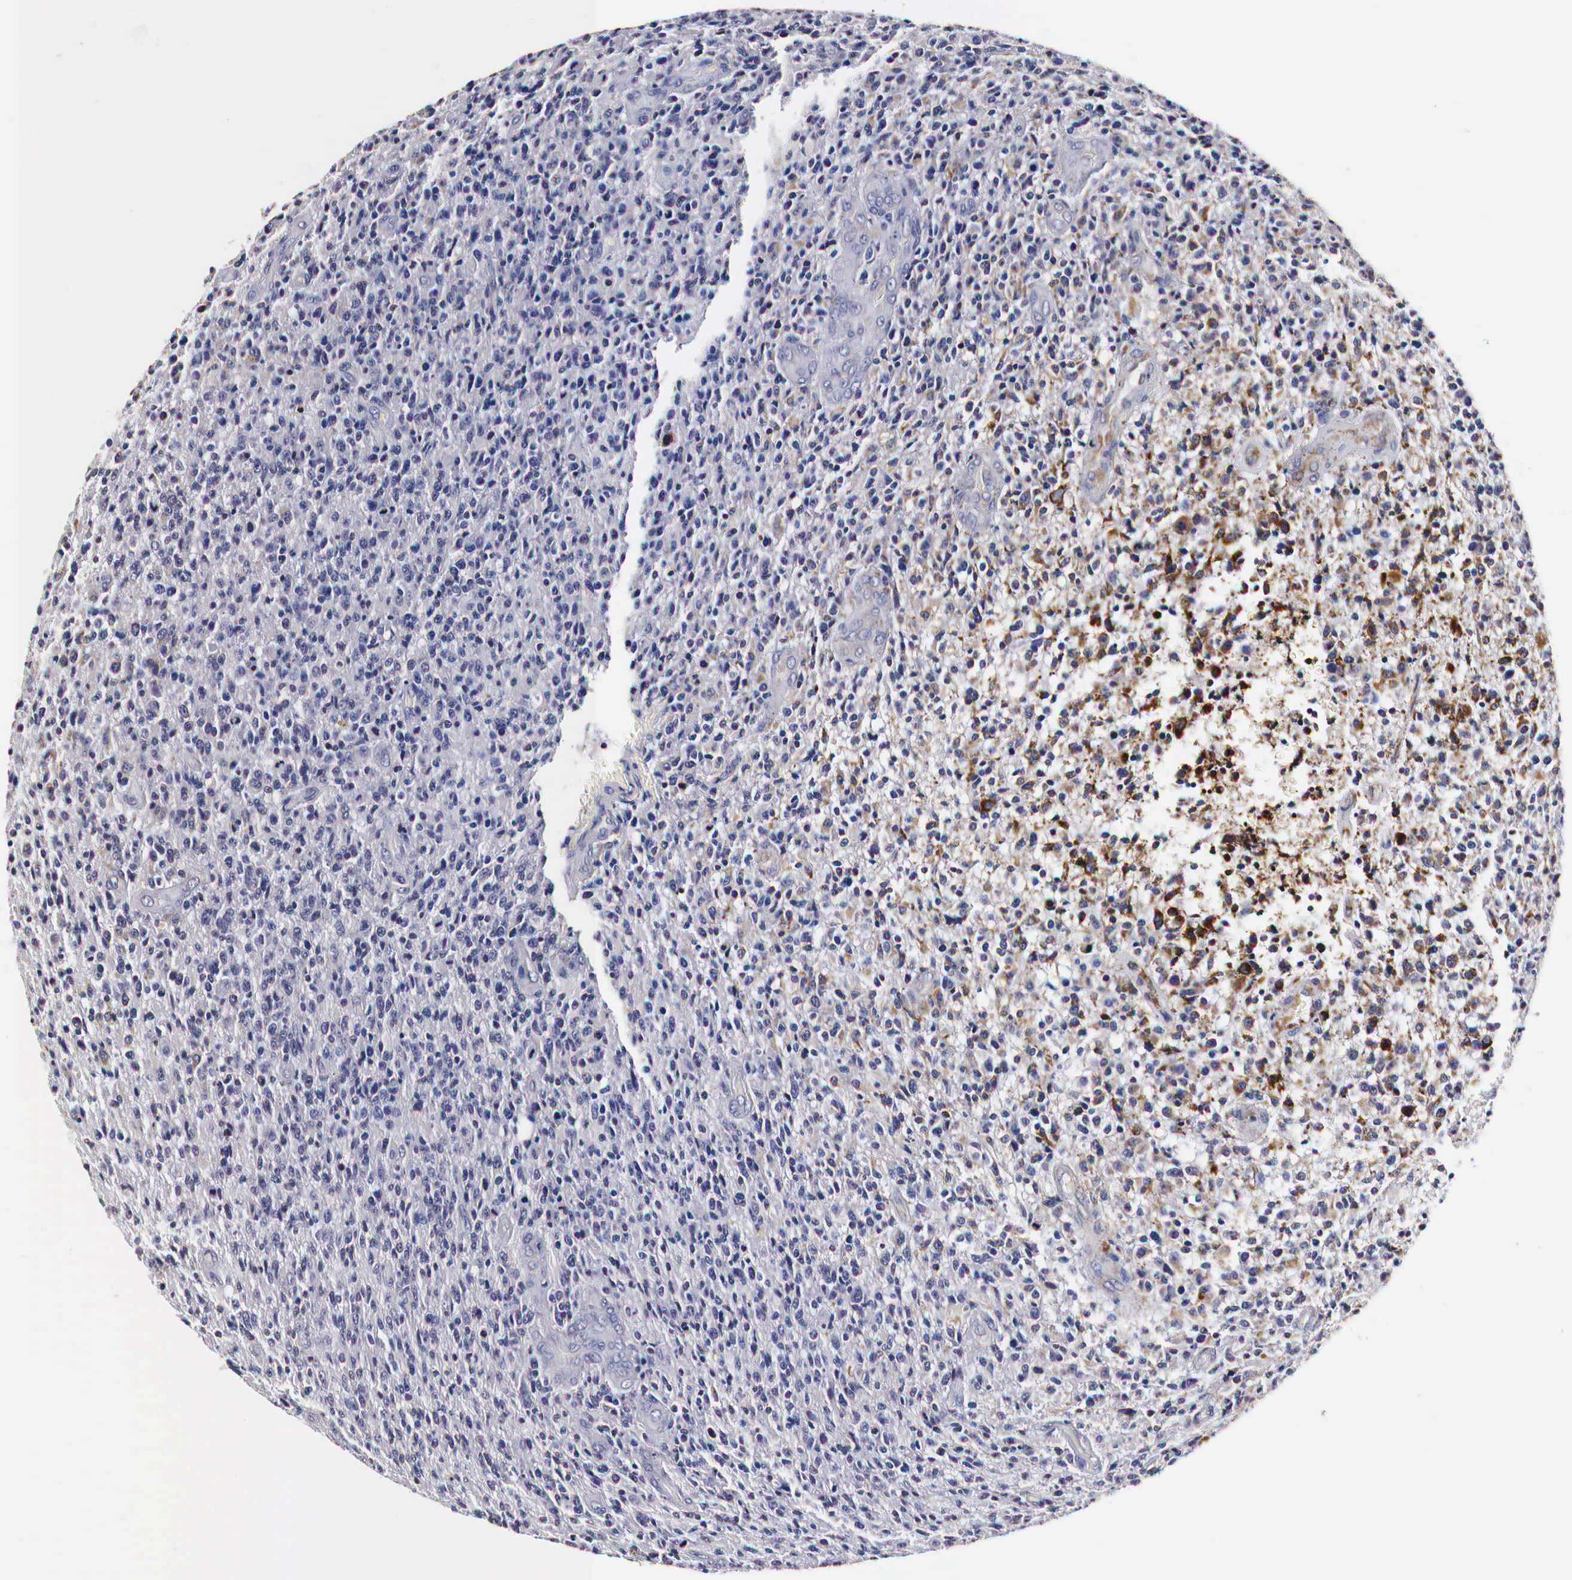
{"staining": {"intensity": "weak", "quantity": "<25%", "location": "cytoplasmic/membranous"}, "tissue": "glioma", "cell_type": "Tumor cells", "image_type": "cancer", "snomed": [{"axis": "morphology", "description": "Glioma, malignant, High grade"}, {"axis": "topography", "description": "Brain"}], "caption": "IHC image of high-grade glioma (malignant) stained for a protein (brown), which shows no expression in tumor cells.", "gene": "CKAP4", "patient": {"sex": "male", "age": 36}}